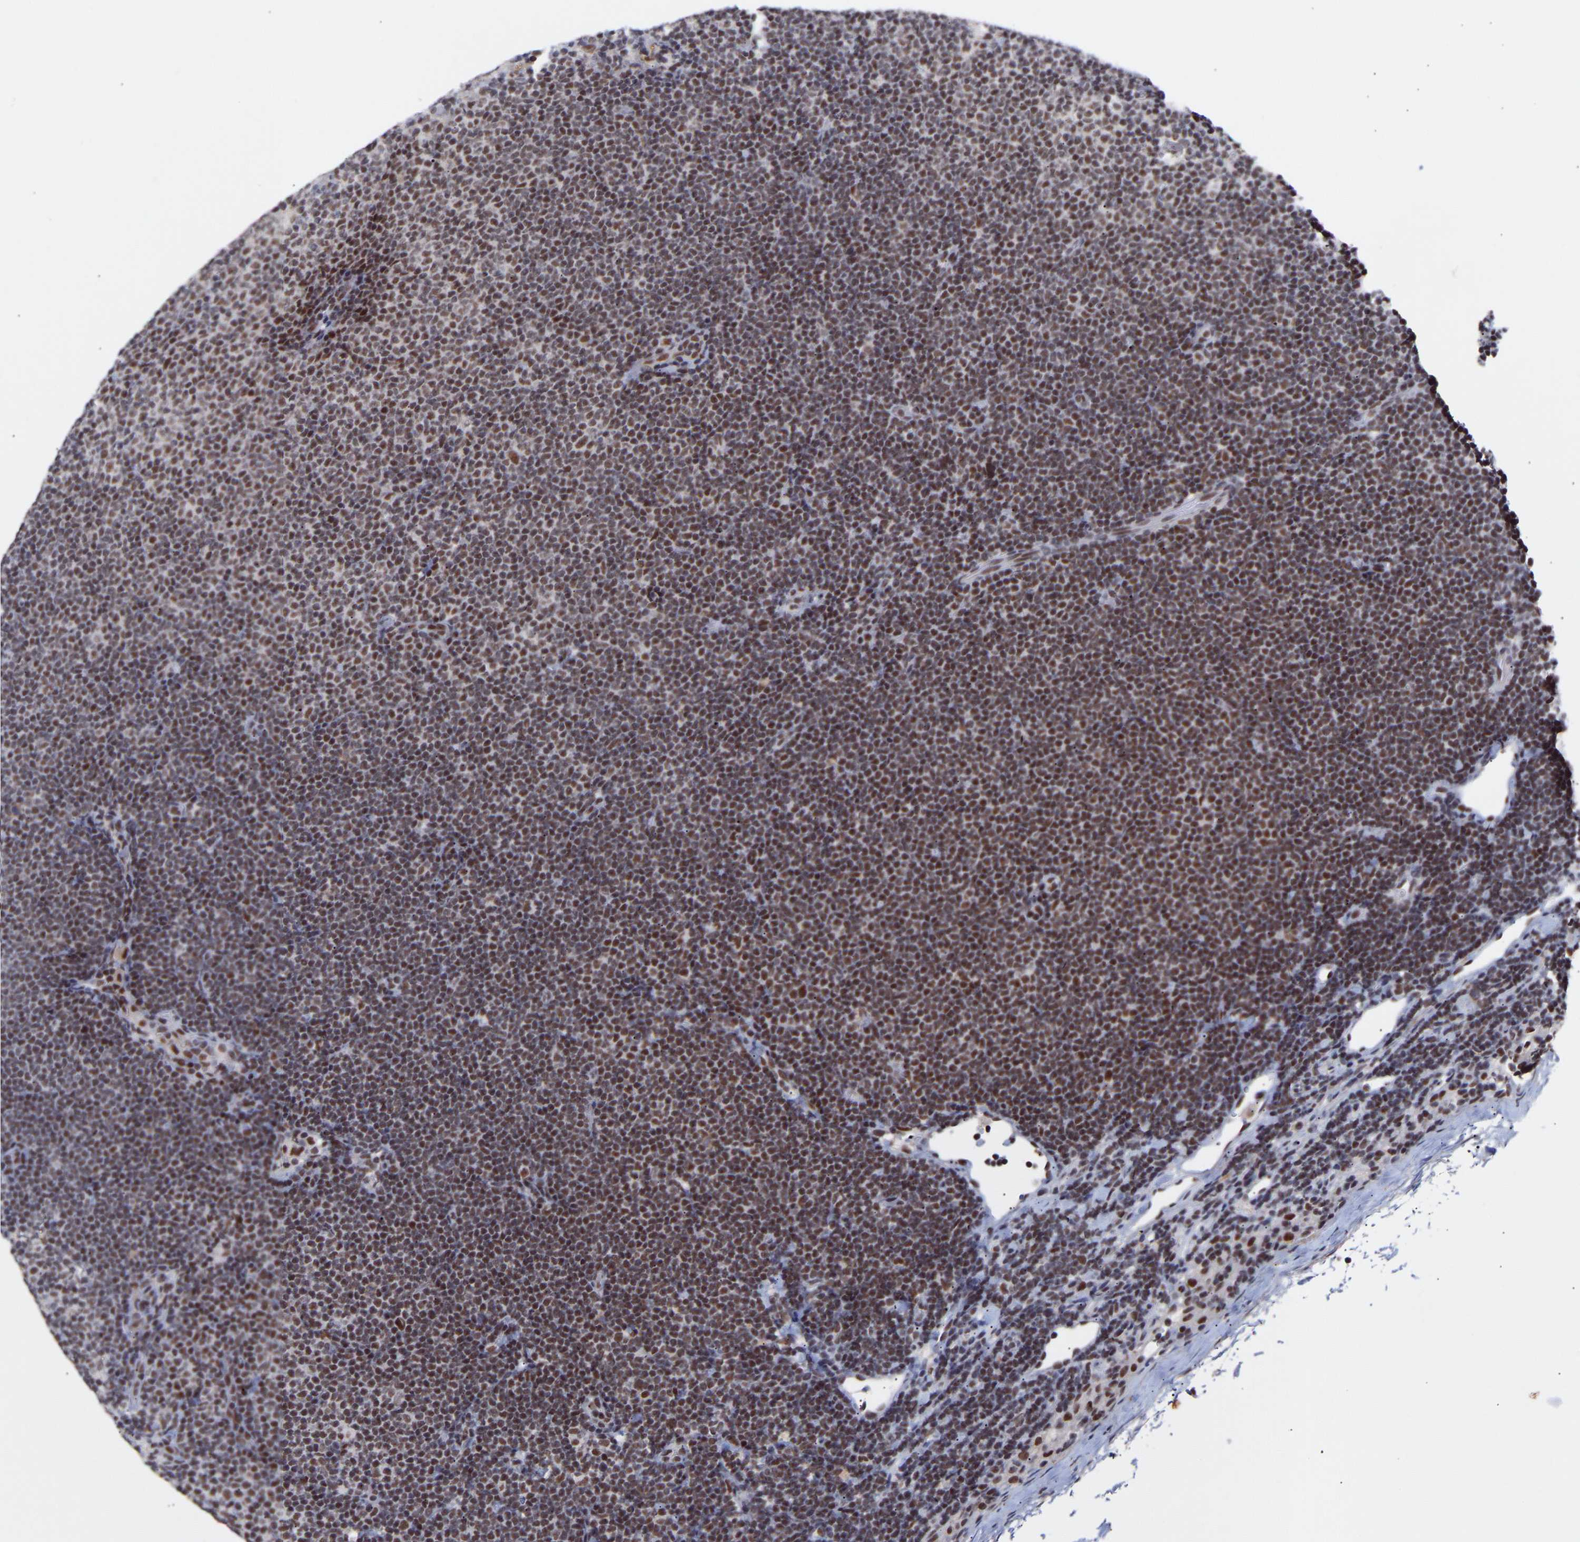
{"staining": {"intensity": "moderate", "quantity": ">75%", "location": "nuclear"}, "tissue": "lymphoma", "cell_type": "Tumor cells", "image_type": "cancer", "snomed": [{"axis": "morphology", "description": "Malignant lymphoma, non-Hodgkin's type, Low grade"}, {"axis": "topography", "description": "Lymph node"}], "caption": "Human lymphoma stained with a protein marker shows moderate staining in tumor cells.", "gene": "RBM15", "patient": {"sex": "female", "age": 53}}